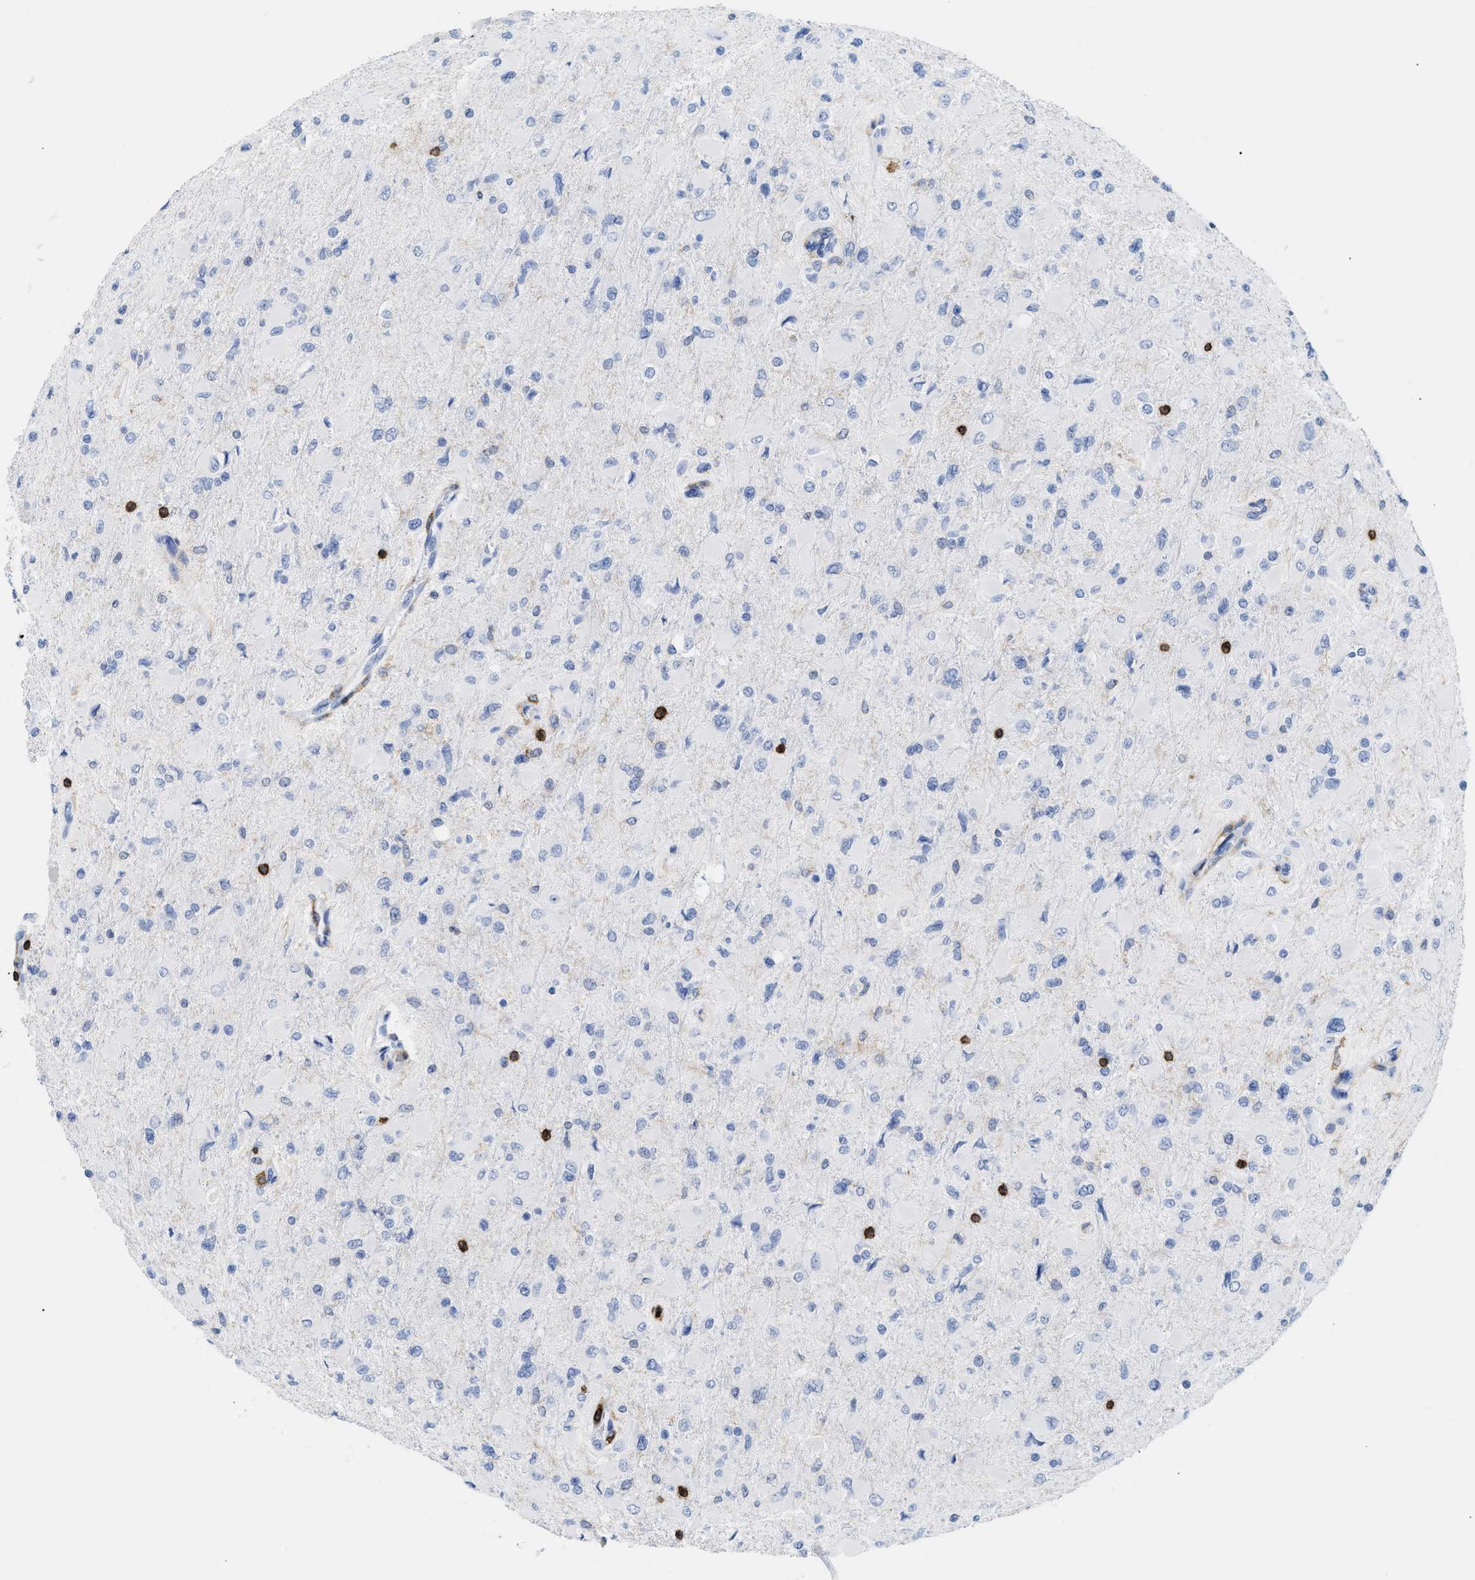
{"staining": {"intensity": "negative", "quantity": "none", "location": "none"}, "tissue": "glioma", "cell_type": "Tumor cells", "image_type": "cancer", "snomed": [{"axis": "morphology", "description": "Glioma, malignant, High grade"}, {"axis": "topography", "description": "Cerebral cortex"}], "caption": "This photomicrograph is of glioma stained with IHC to label a protein in brown with the nuclei are counter-stained blue. There is no positivity in tumor cells. (DAB (3,3'-diaminobenzidine) immunohistochemistry visualized using brightfield microscopy, high magnification).", "gene": "LCP1", "patient": {"sex": "female", "age": 36}}